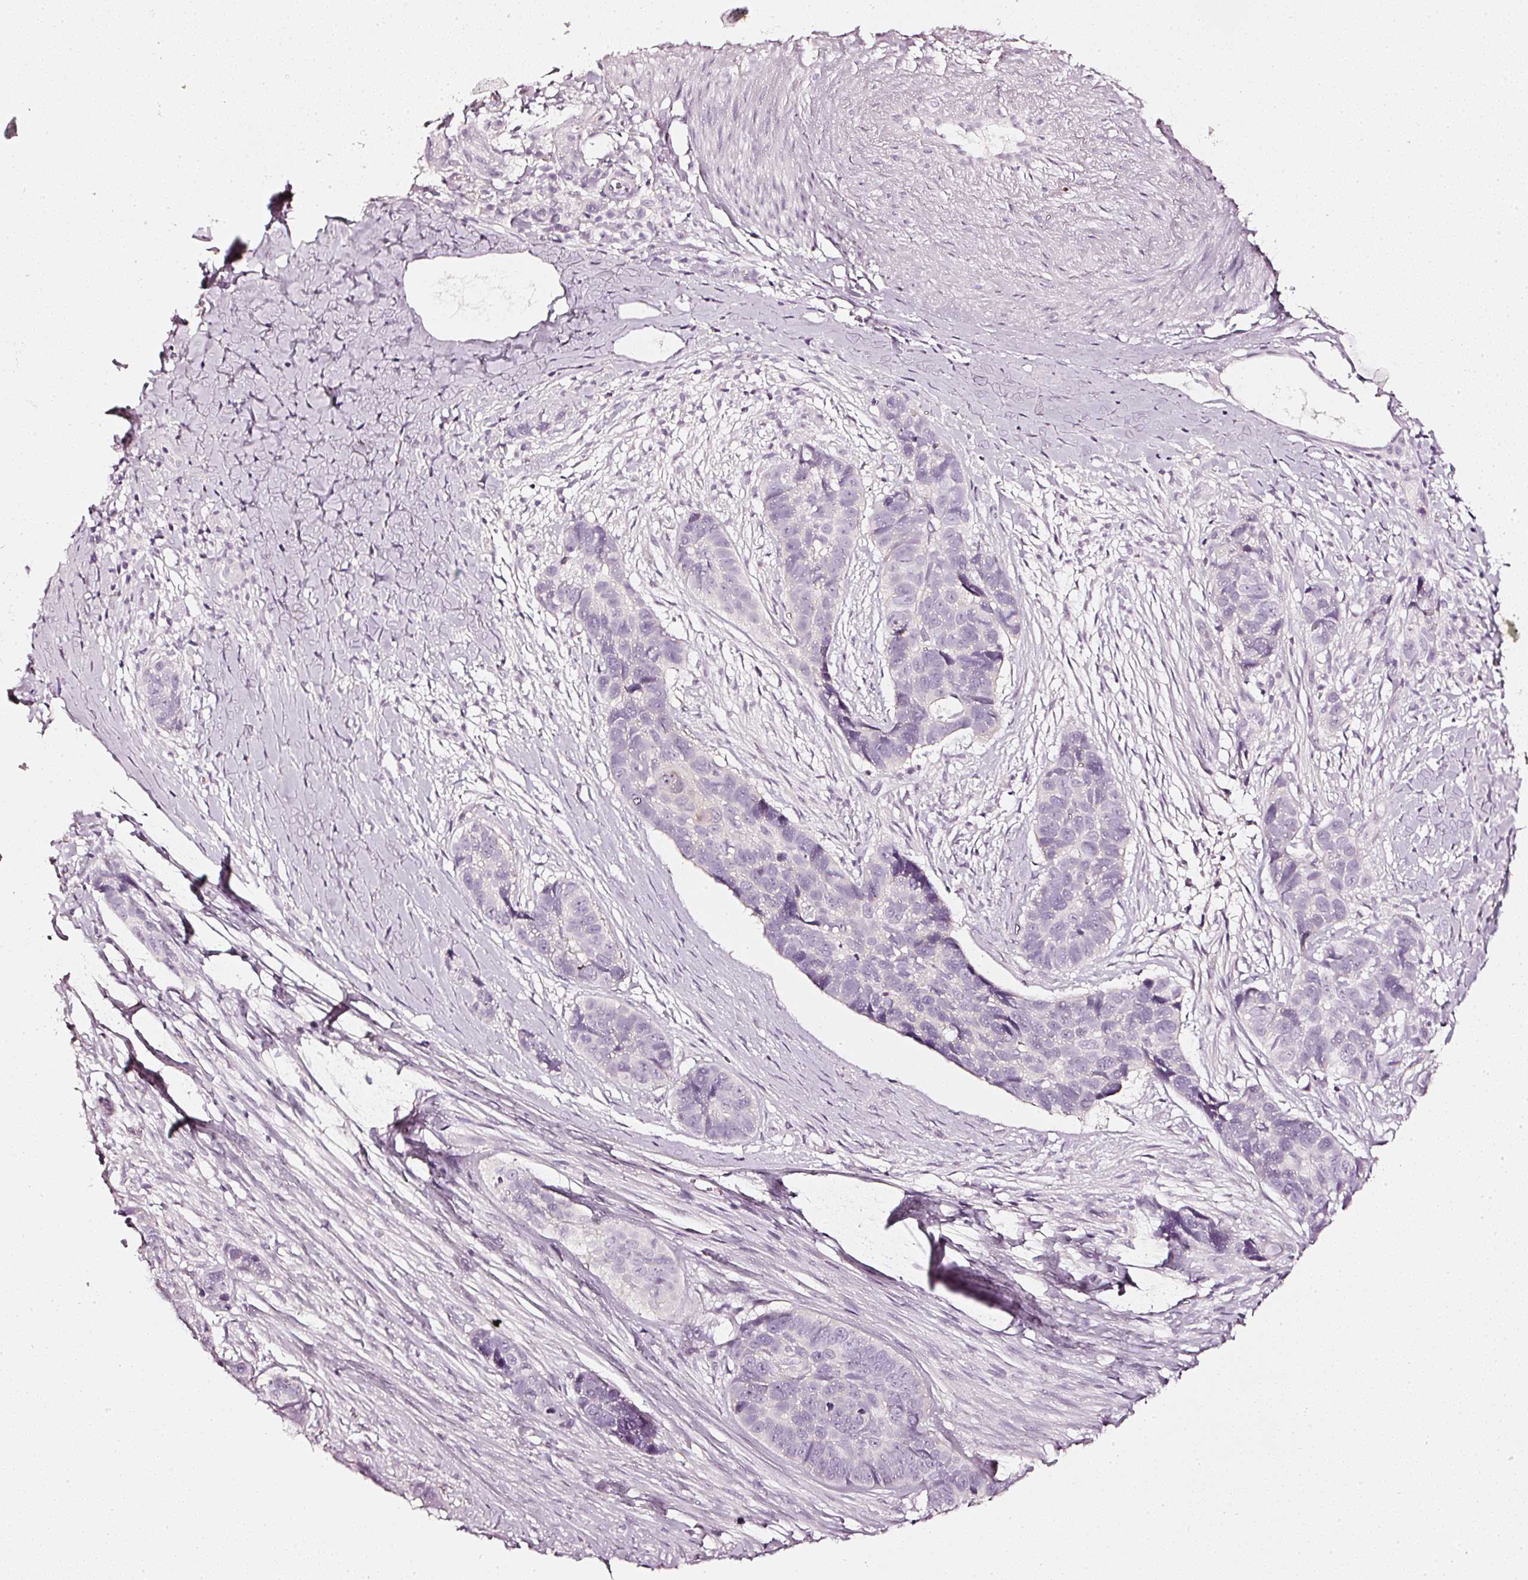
{"staining": {"intensity": "negative", "quantity": "none", "location": "none"}, "tissue": "skin cancer", "cell_type": "Tumor cells", "image_type": "cancer", "snomed": [{"axis": "morphology", "description": "Basal cell carcinoma"}, {"axis": "topography", "description": "Skin"}], "caption": "A high-resolution micrograph shows immunohistochemistry staining of skin basal cell carcinoma, which reveals no significant expression in tumor cells.", "gene": "CNP", "patient": {"sex": "female", "age": 82}}